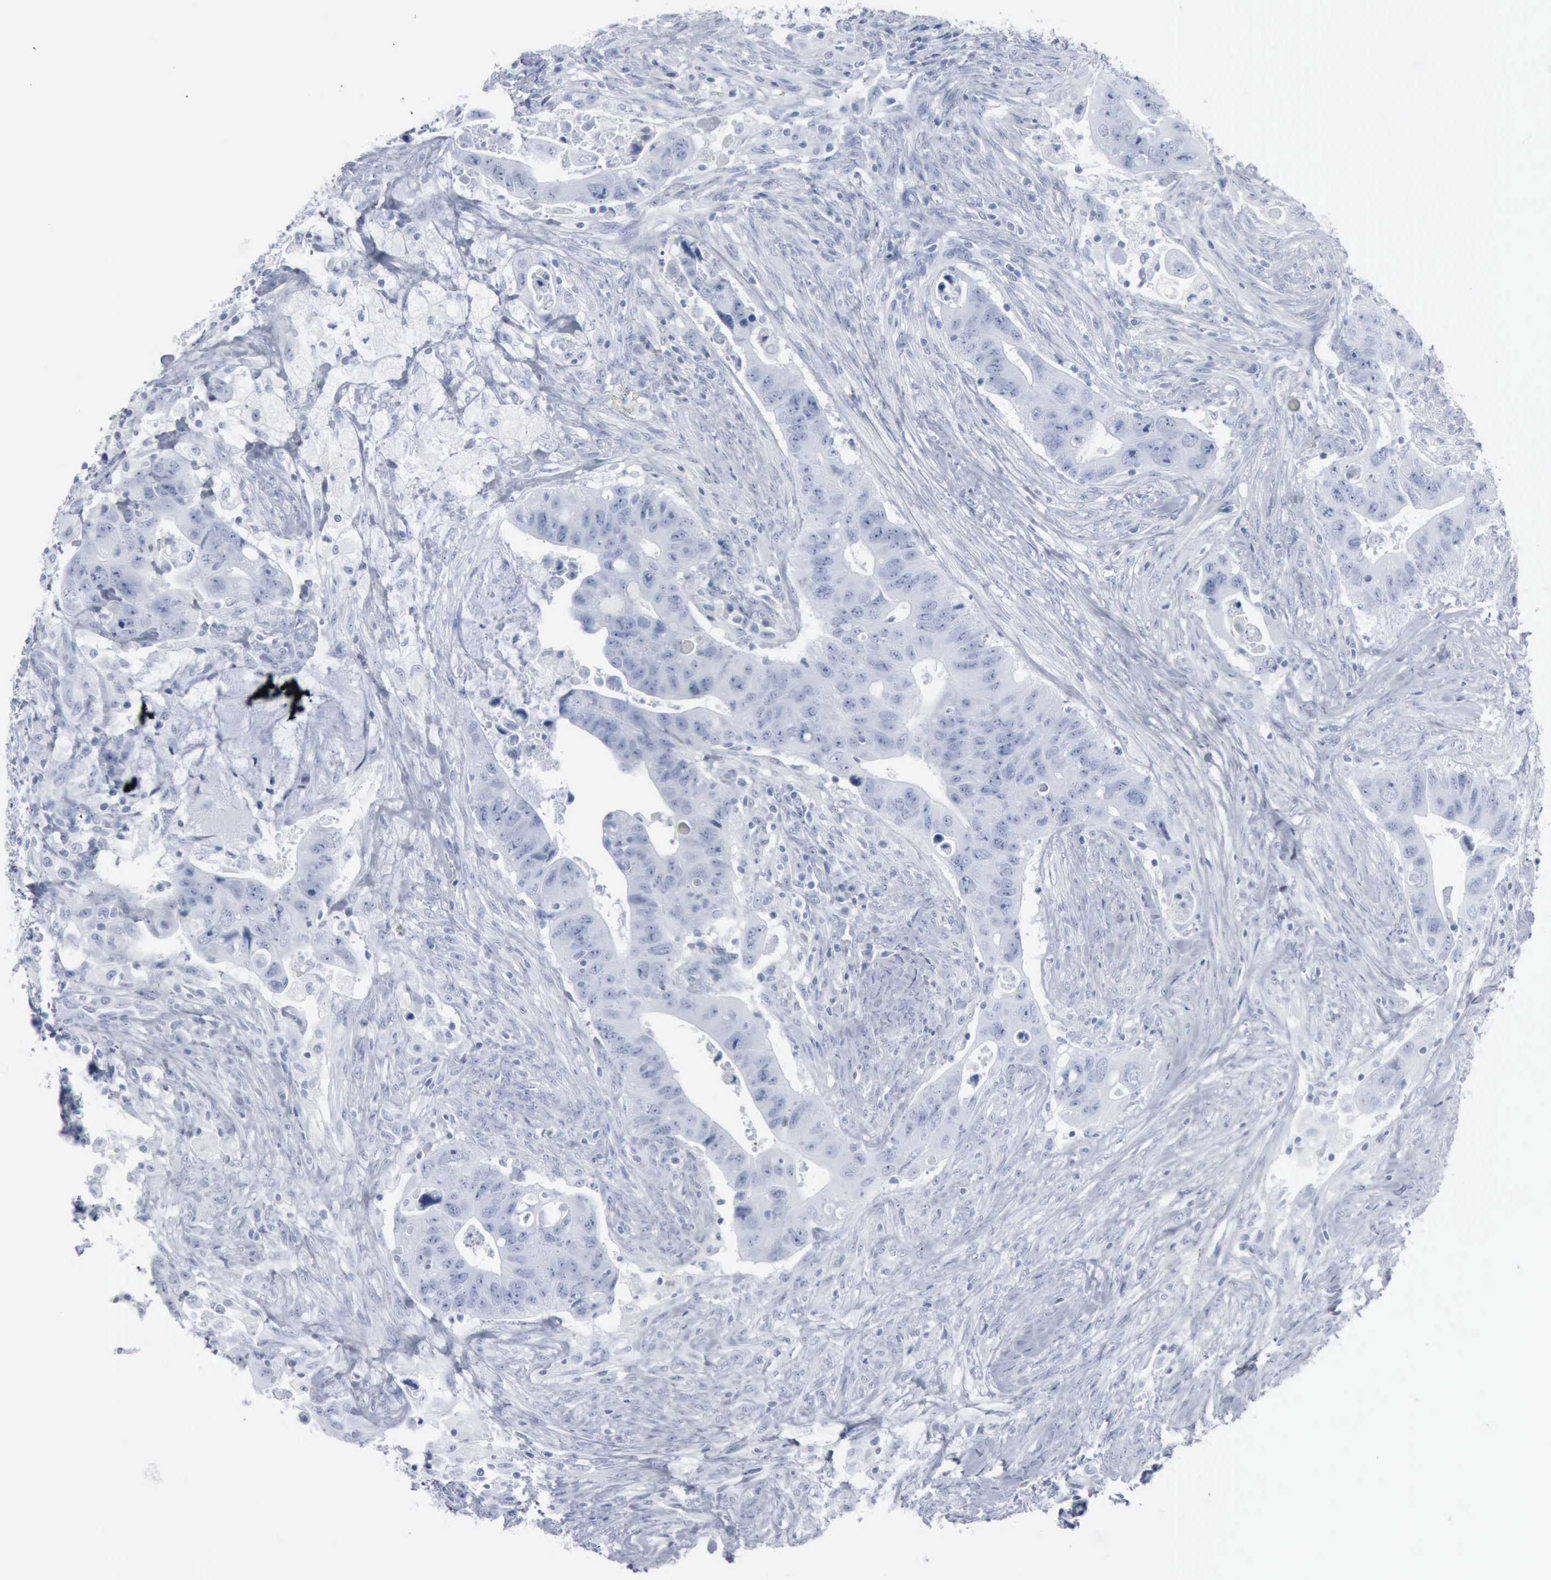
{"staining": {"intensity": "negative", "quantity": "none", "location": "none"}, "tissue": "colorectal cancer", "cell_type": "Tumor cells", "image_type": "cancer", "snomed": [{"axis": "morphology", "description": "Adenocarcinoma, NOS"}, {"axis": "topography", "description": "Rectum"}], "caption": "Human adenocarcinoma (colorectal) stained for a protein using immunohistochemistry (IHC) reveals no staining in tumor cells.", "gene": "DMD", "patient": {"sex": "female", "age": 71}}